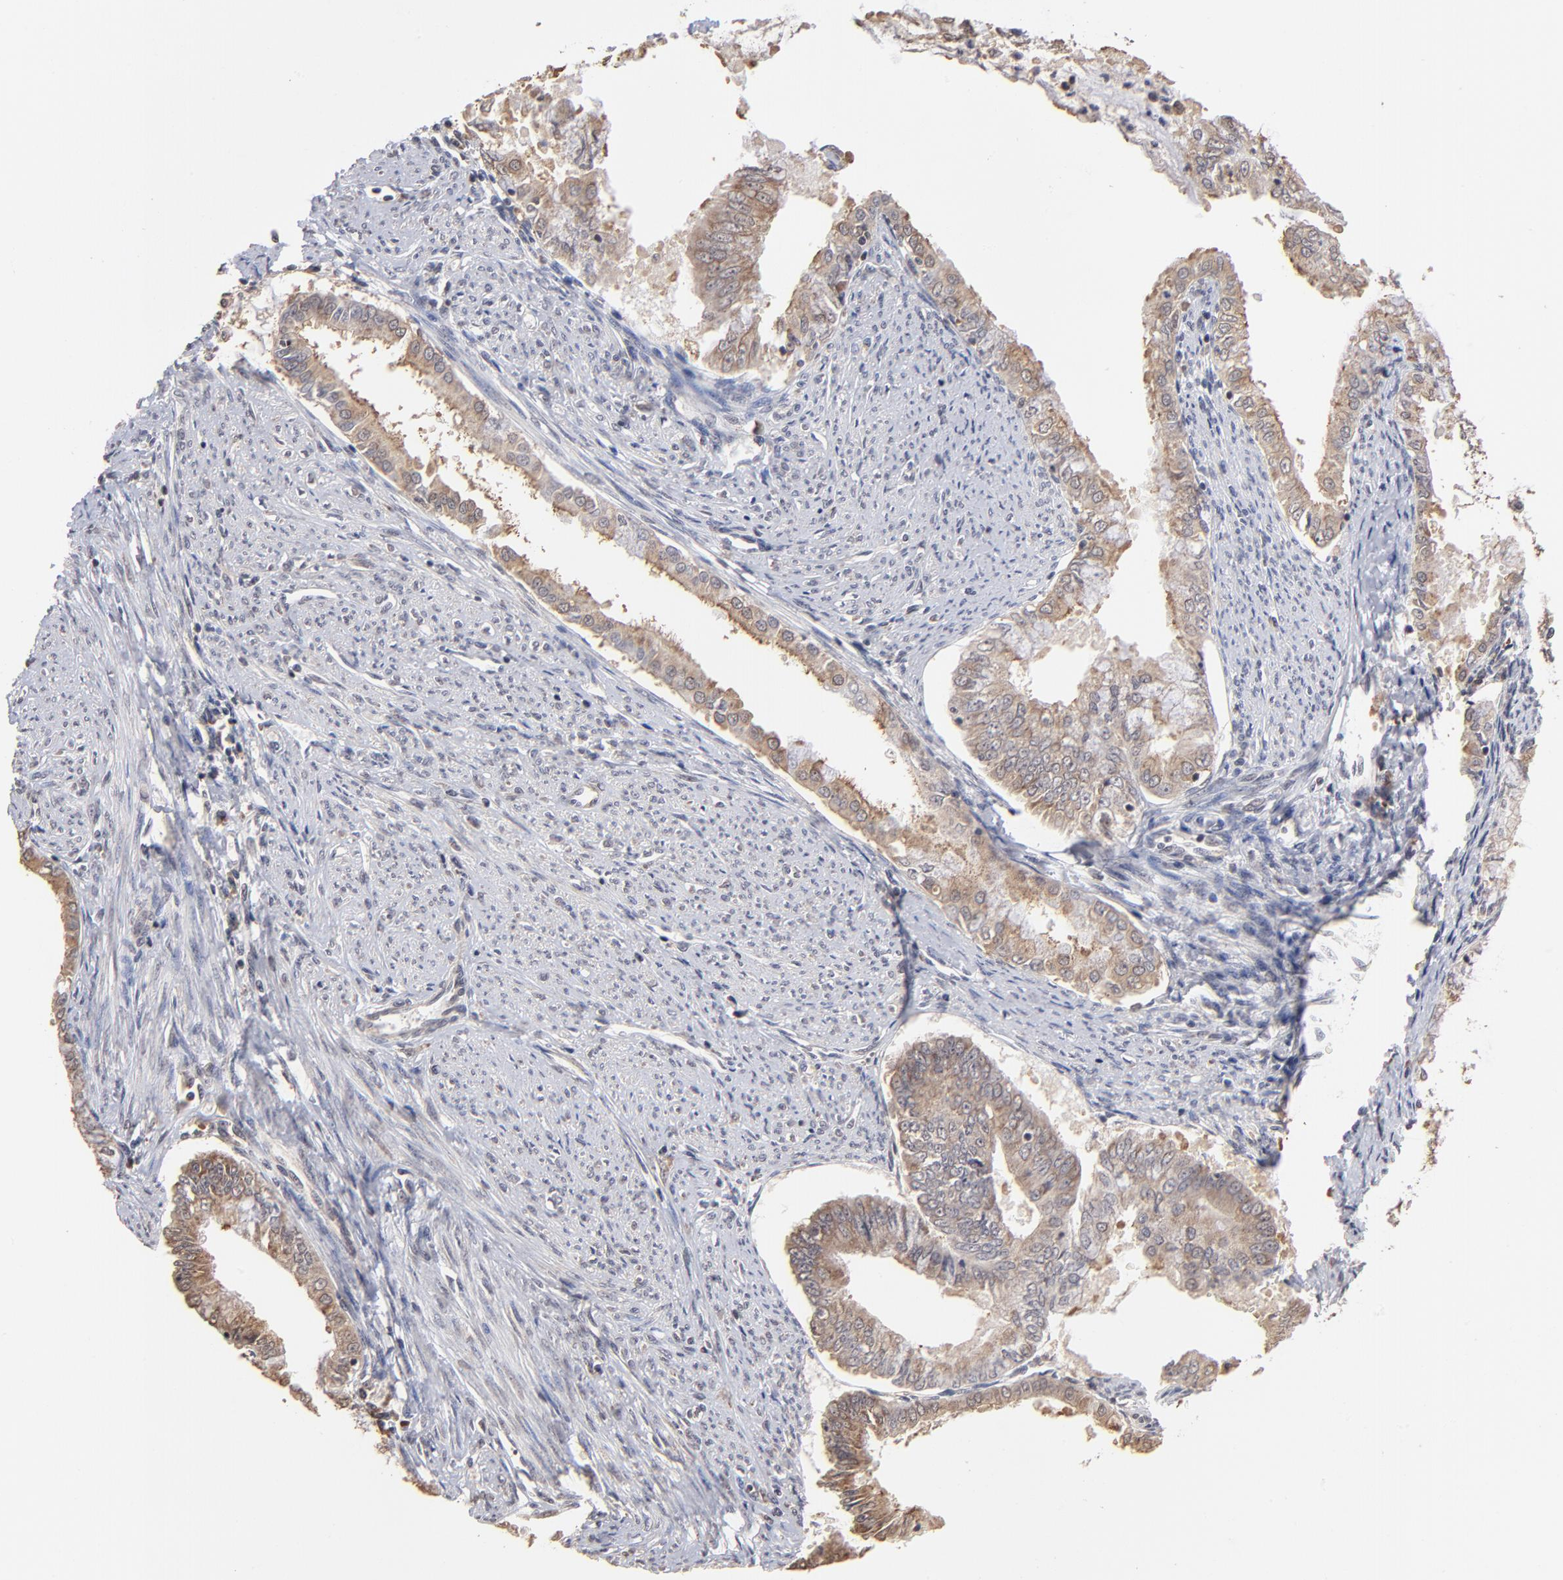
{"staining": {"intensity": "weak", "quantity": ">75%", "location": "cytoplasmic/membranous"}, "tissue": "endometrial cancer", "cell_type": "Tumor cells", "image_type": "cancer", "snomed": [{"axis": "morphology", "description": "Adenocarcinoma, NOS"}, {"axis": "topography", "description": "Endometrium"}], "caption": "Endometrial cancer stained with a protein marker displays weak staining in tumor cells.", "gene": "BRPF1", "patient": {"sex": "female", "age": 76}}